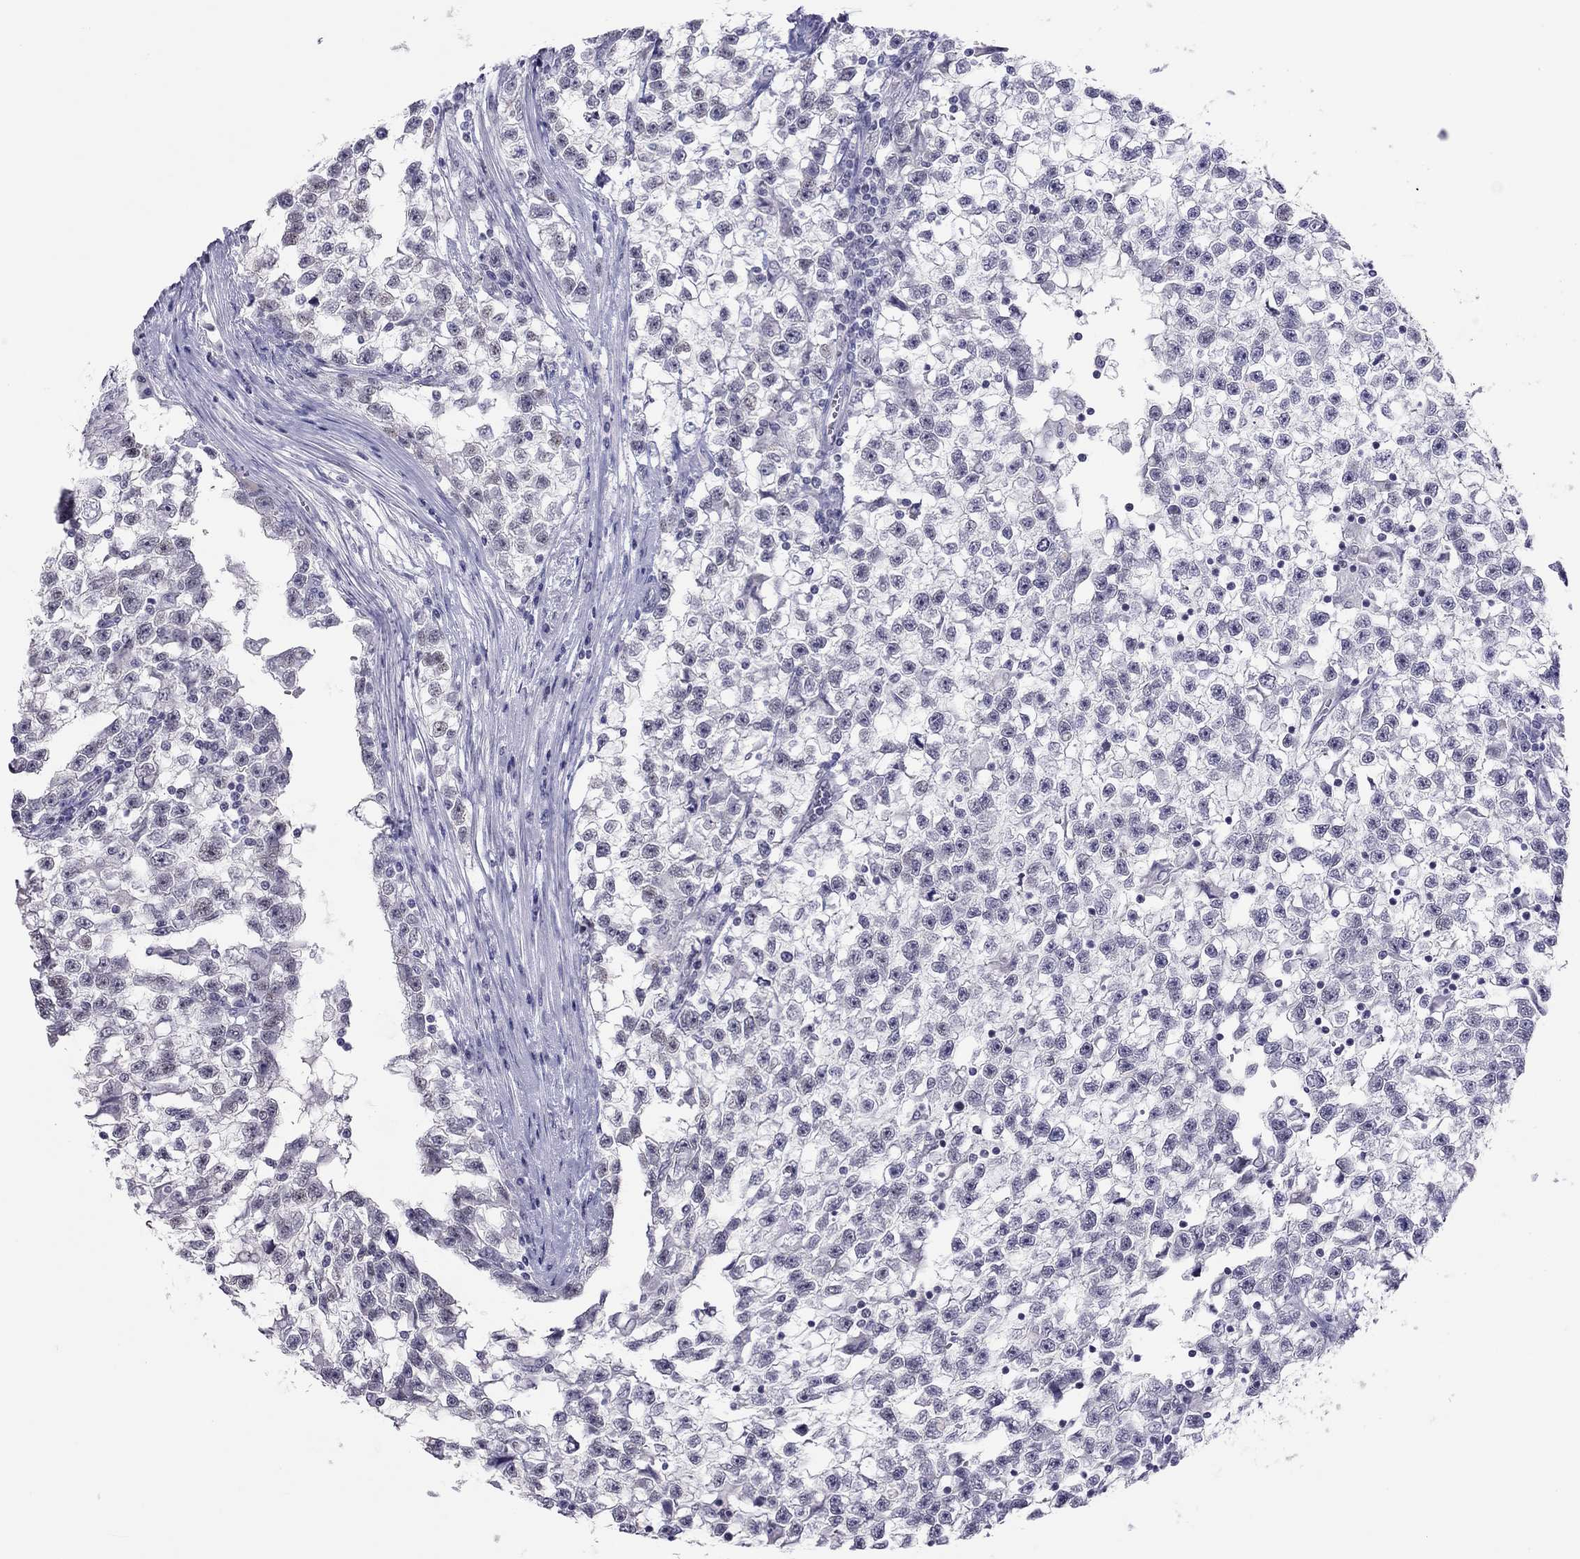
{"staining": {"intensity": "negative", "quantity": "none", "location": "none"}, "tissue": "testis cancer", "cell_type": "Tumor cells", "image_type": "cancer", "snomed": [{"axis": "morphology", "description": "Seminoma, NOS"}, {"axis": "topography", "description": "Testis"}], "caption": "DAB (3,3'-diaminobenzidine) immunohistochemical staining of human seminoma (testis) exhibits no significant staining in tumor cells. (Stains: DAB immunohistochemistry (IHC) with hematoxylin counter stain, Microscopy: brightfield microscopy at high magnification).", "gene": "JHY", "patient": {"sex": "male", "age": 31}}